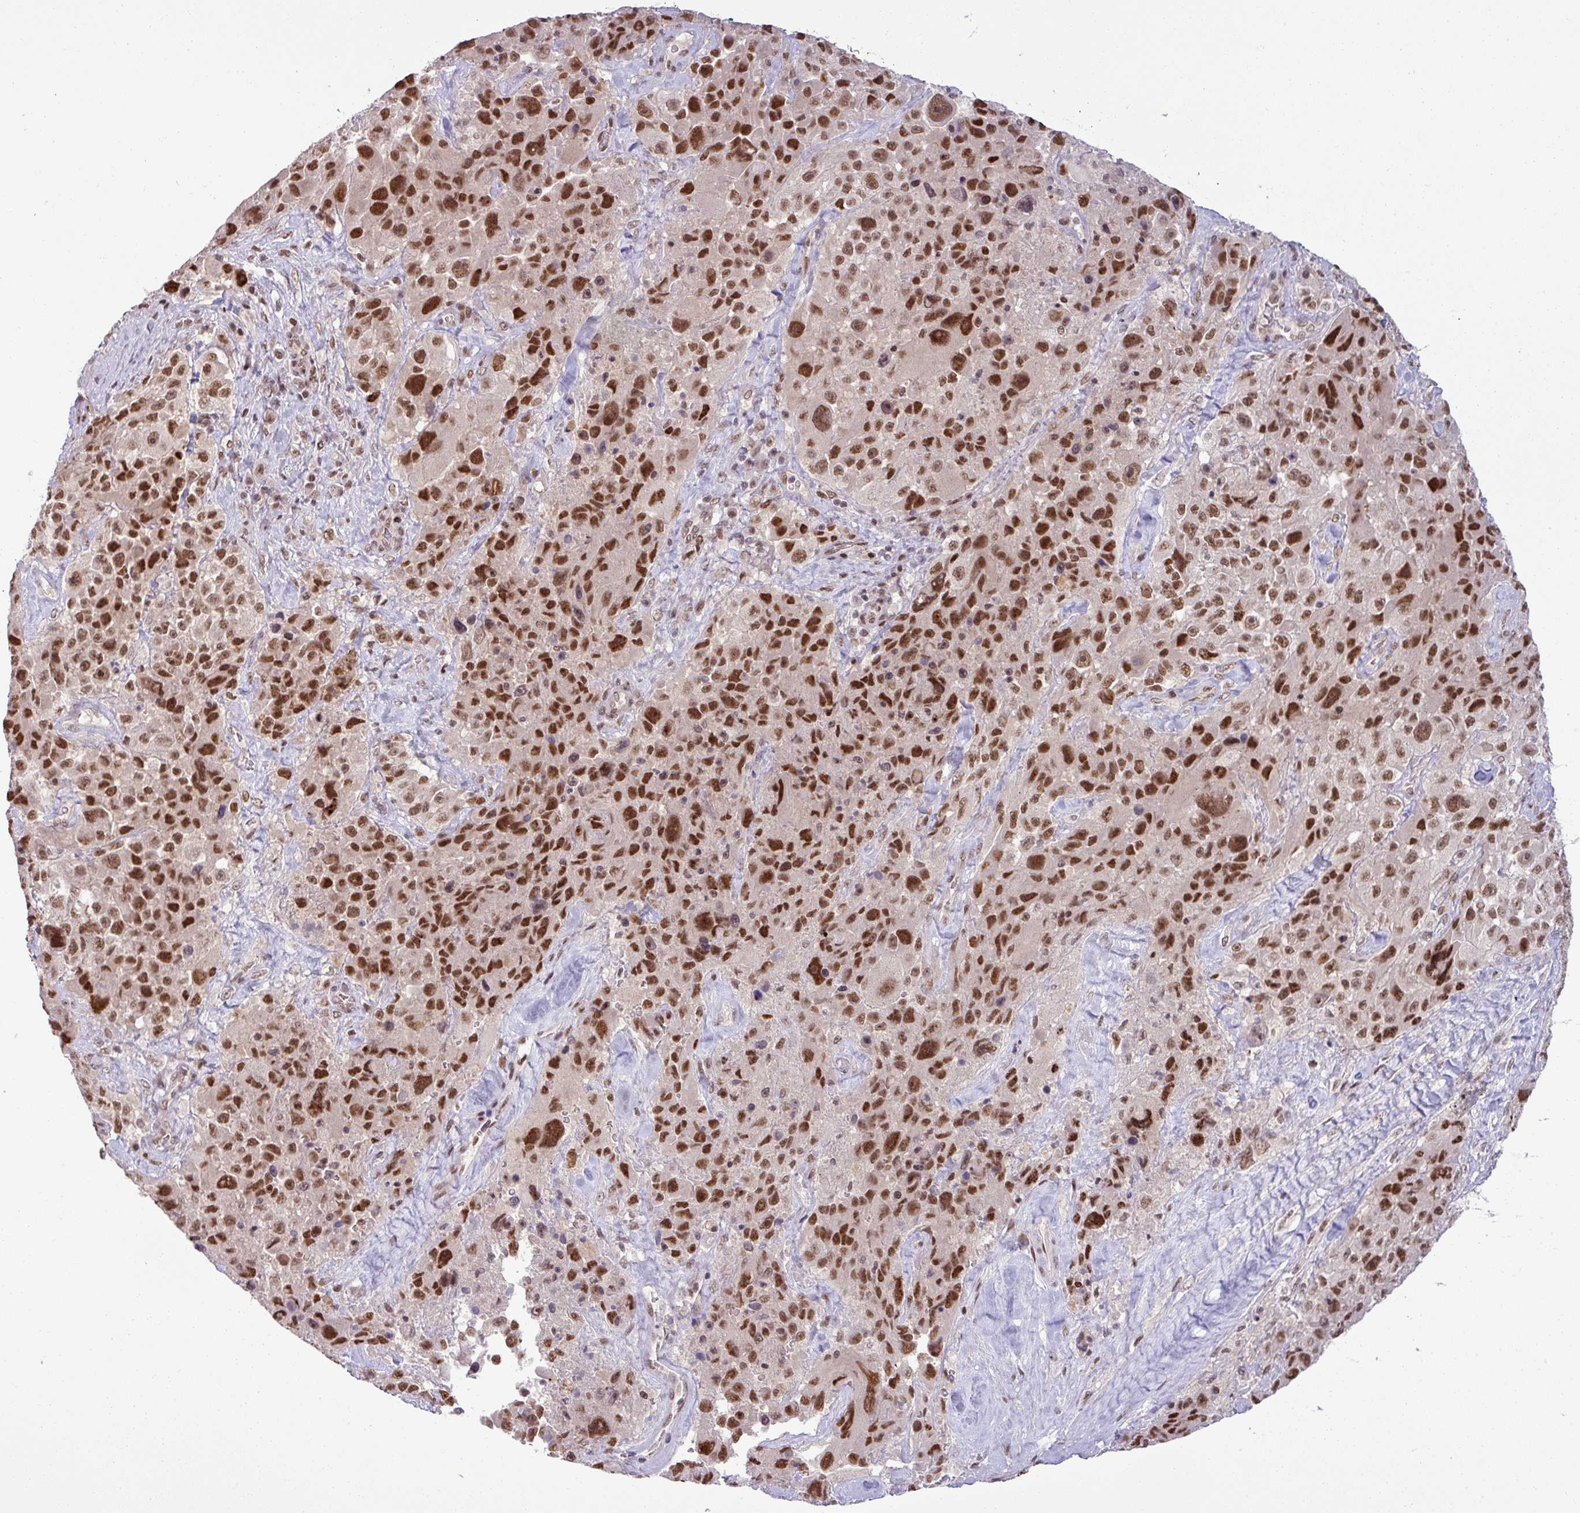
{"staining": {"intensity": "strong", "quantity": ">75%", "location": "nuclear"}, "tissue": "melanoma", "cell_type": "Tumor cells", "image_type": "cancer", "snomed": [{"axis": "morphology", "description": "Malignant melanoma, Metastatic site"}, {"axis": "topography", "description": "Lymph node"}], "caption": "A brown stain shows strong nuclear positivity of a protein in human melanoma tumor cells.", "gene": "PTPN20", "patient": {"sex": "male", "age": 62}}